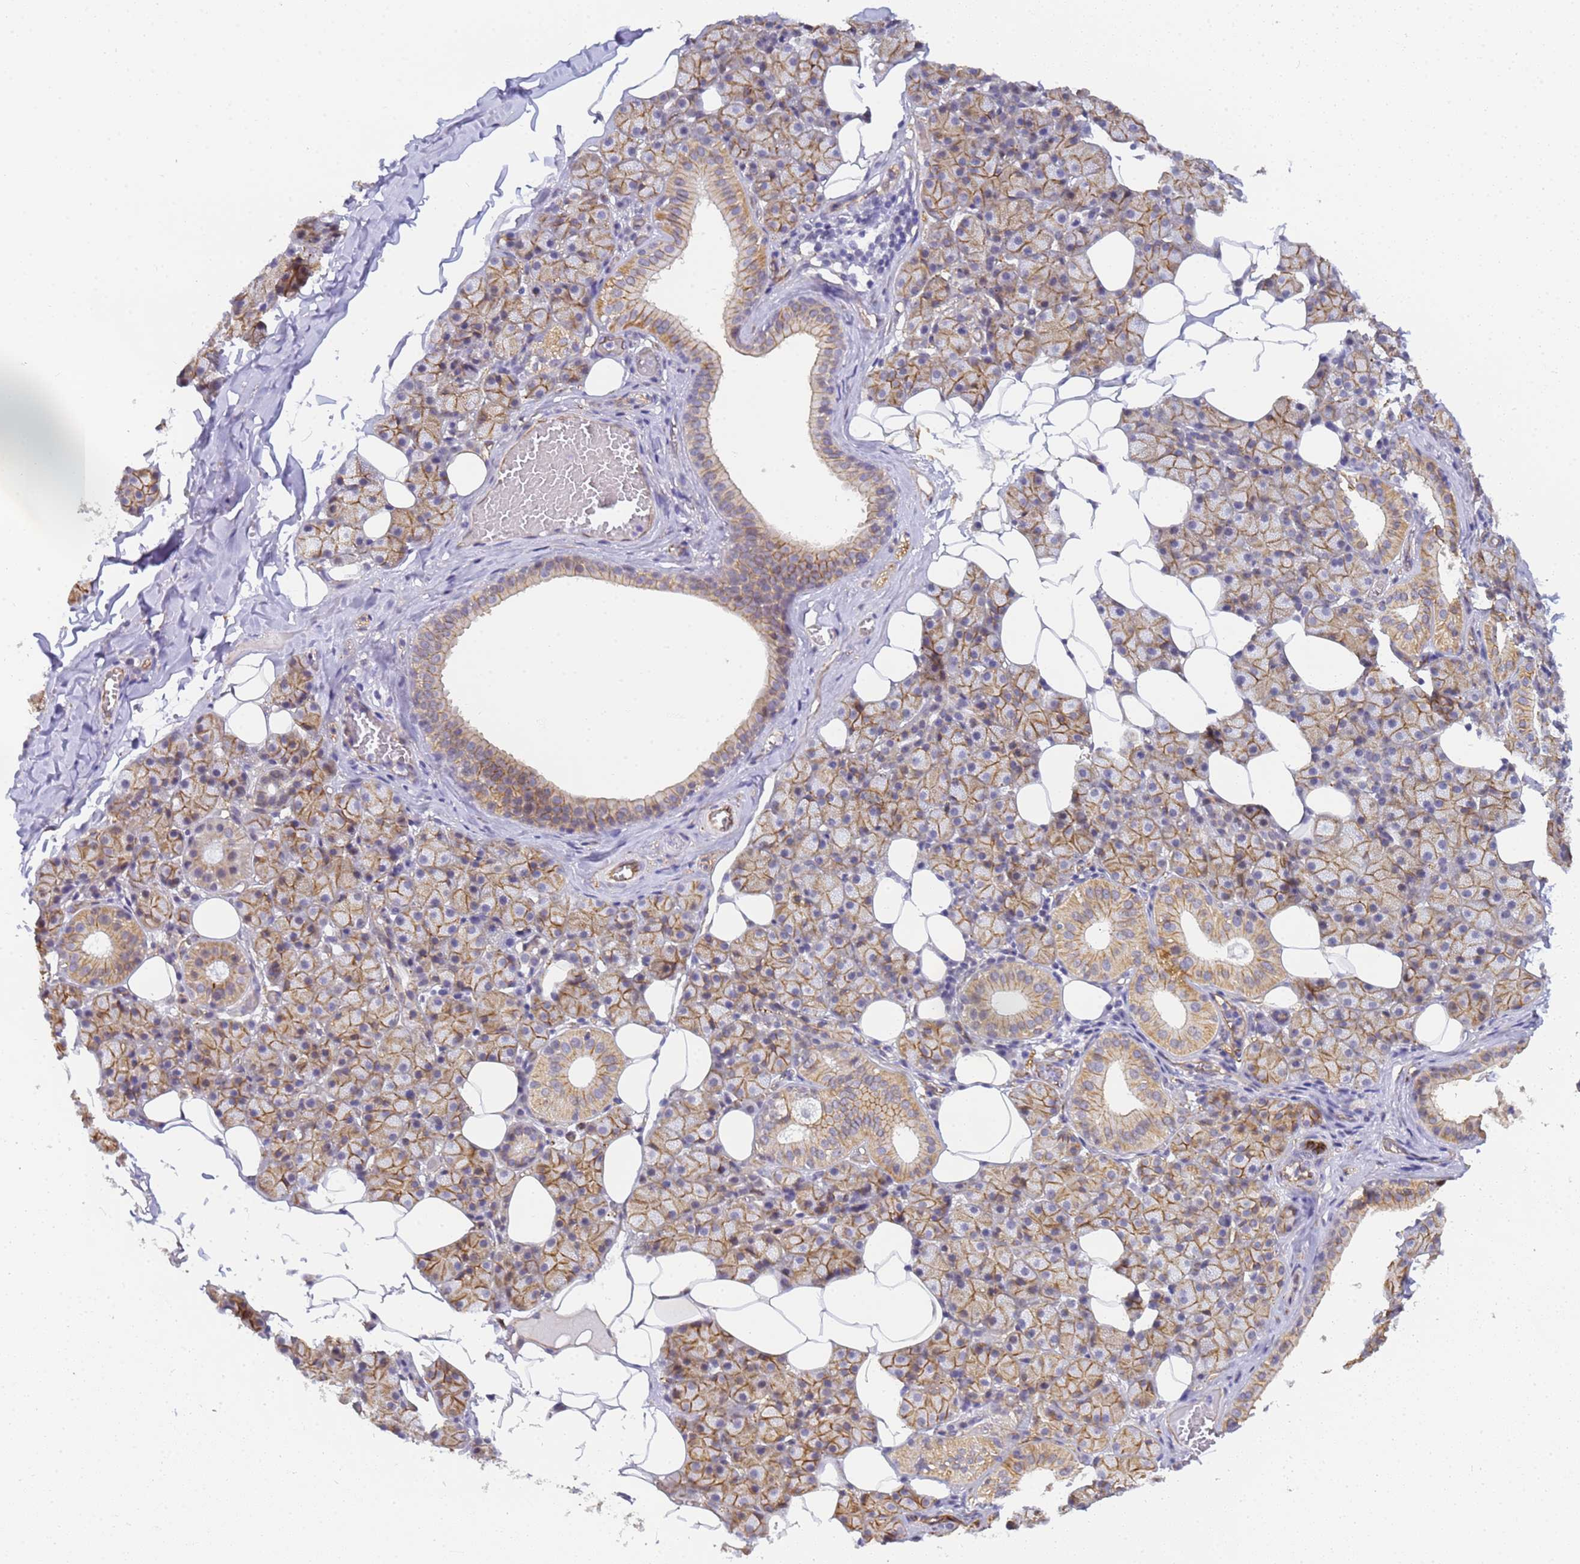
{"staining": {"intensity": "moderate", "quantity": ">75%", "location": "cytoplasmic/membranous"}, "tissue": "salivary gland", "cell_type": "Glandular cells", "image_type": "normal", "snomed": [{"axis": "morphology", "description": "Normal tissue, NOS"}, {"axis": "topography", "description": "Salivary gland"}], "caption": "Immunohistochemical staining of benign human salivary gland displays medium levels of moderate cytoplasmic/membranous expression in about >75% of glandular cells.", "gene": "GON4L", "patient": {"sex": "female", "age": 33}}